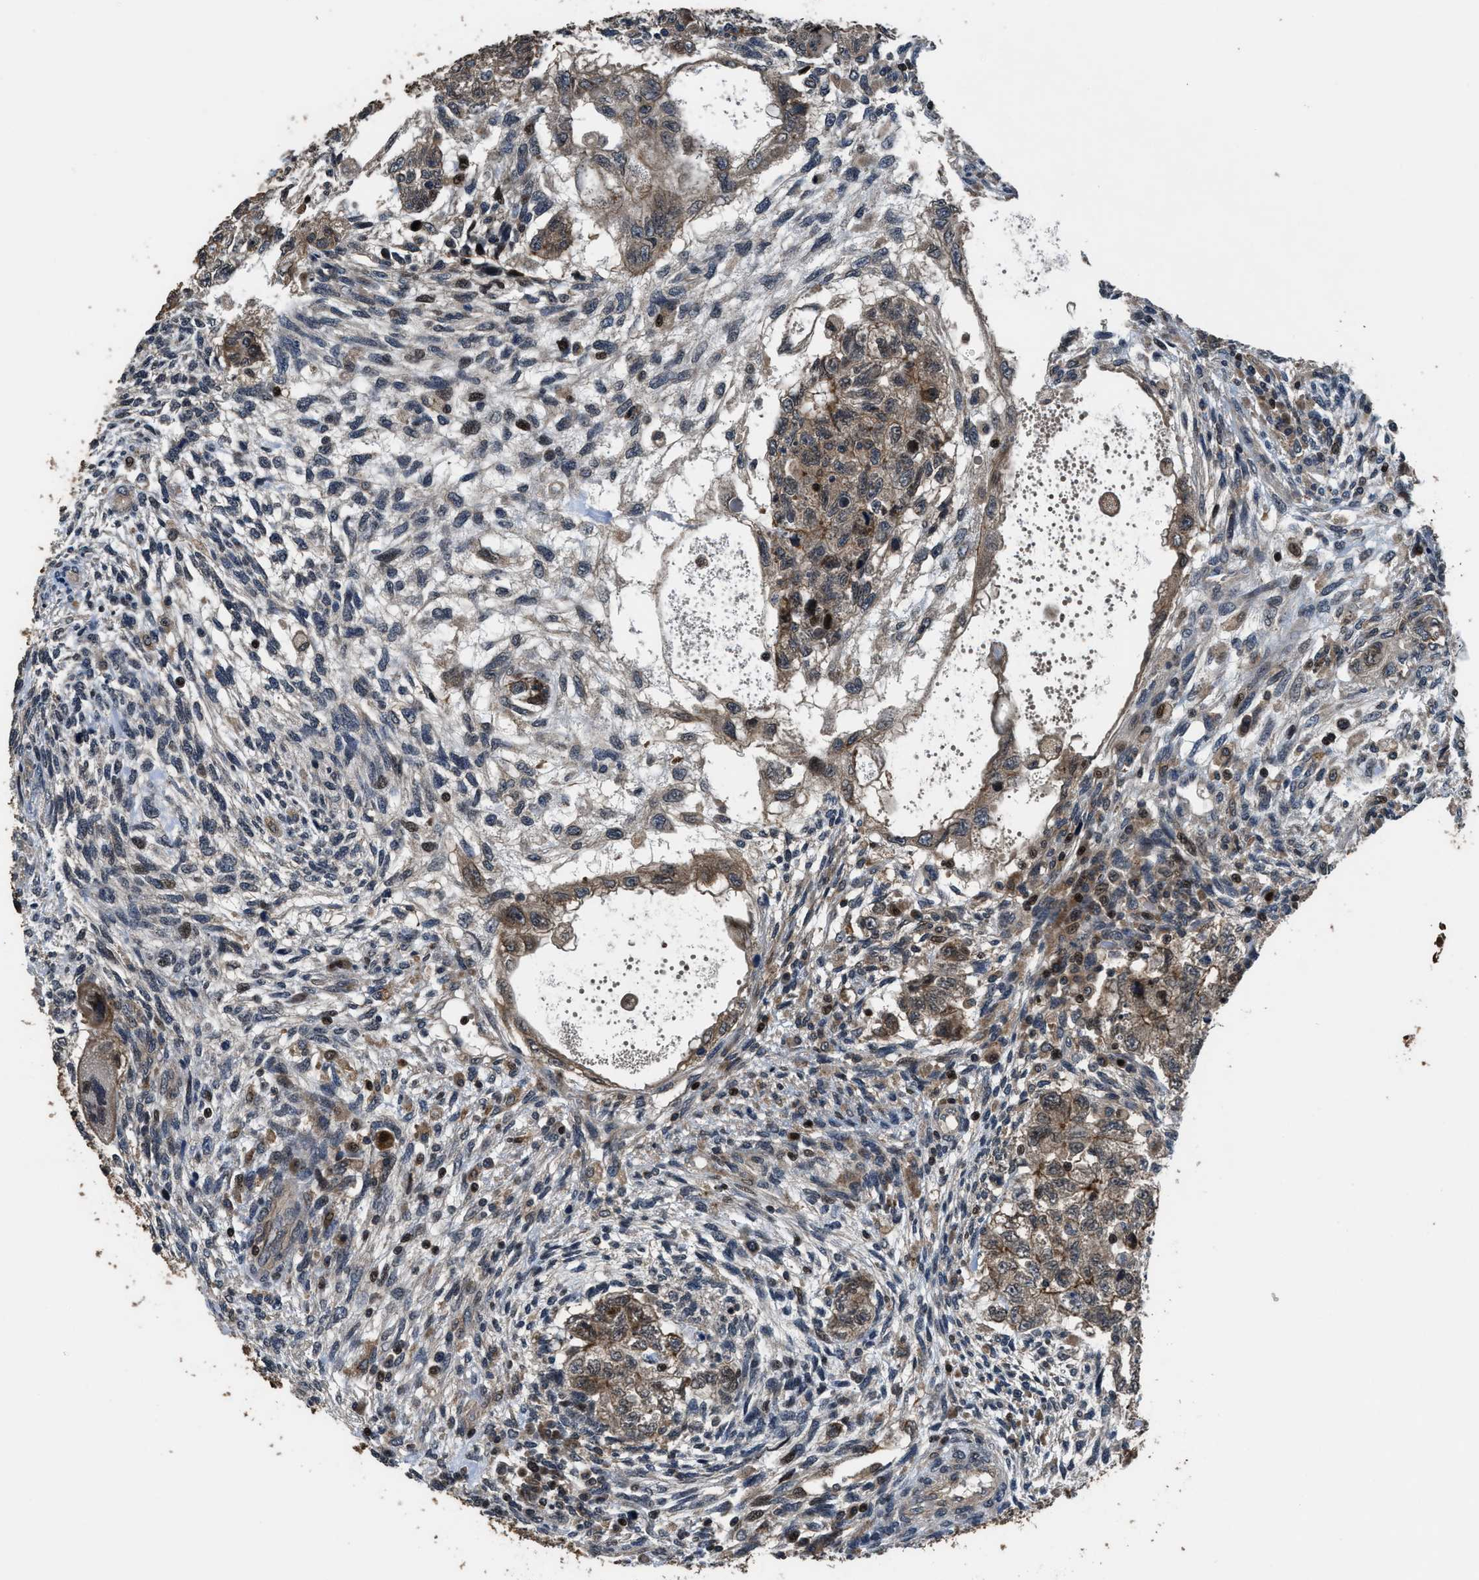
{"staining": {"intensity": "weak", "quantity": ">75%", "location": "cytoplasmic/membranous"}, "tissue": "testis cancer", "cell_type": "Tumor cells", "image_type": "cancer", "snomed": [{"axis": "morphology", "description": "Normal tissue, NOS"}, {"axis": "morphology", "description": "Carcinoma, Embryonal, NOS"}, {"axis": "topography", "description": "Testis"}], "caption": "Human embryonal carcinoma (testis) stained with a brown dye shows weak cytoplasmic/membranous positive expression in about >75% of tumor cells.", "gene": "CTBS", "patient": {"sex": "male", "age": 36}}